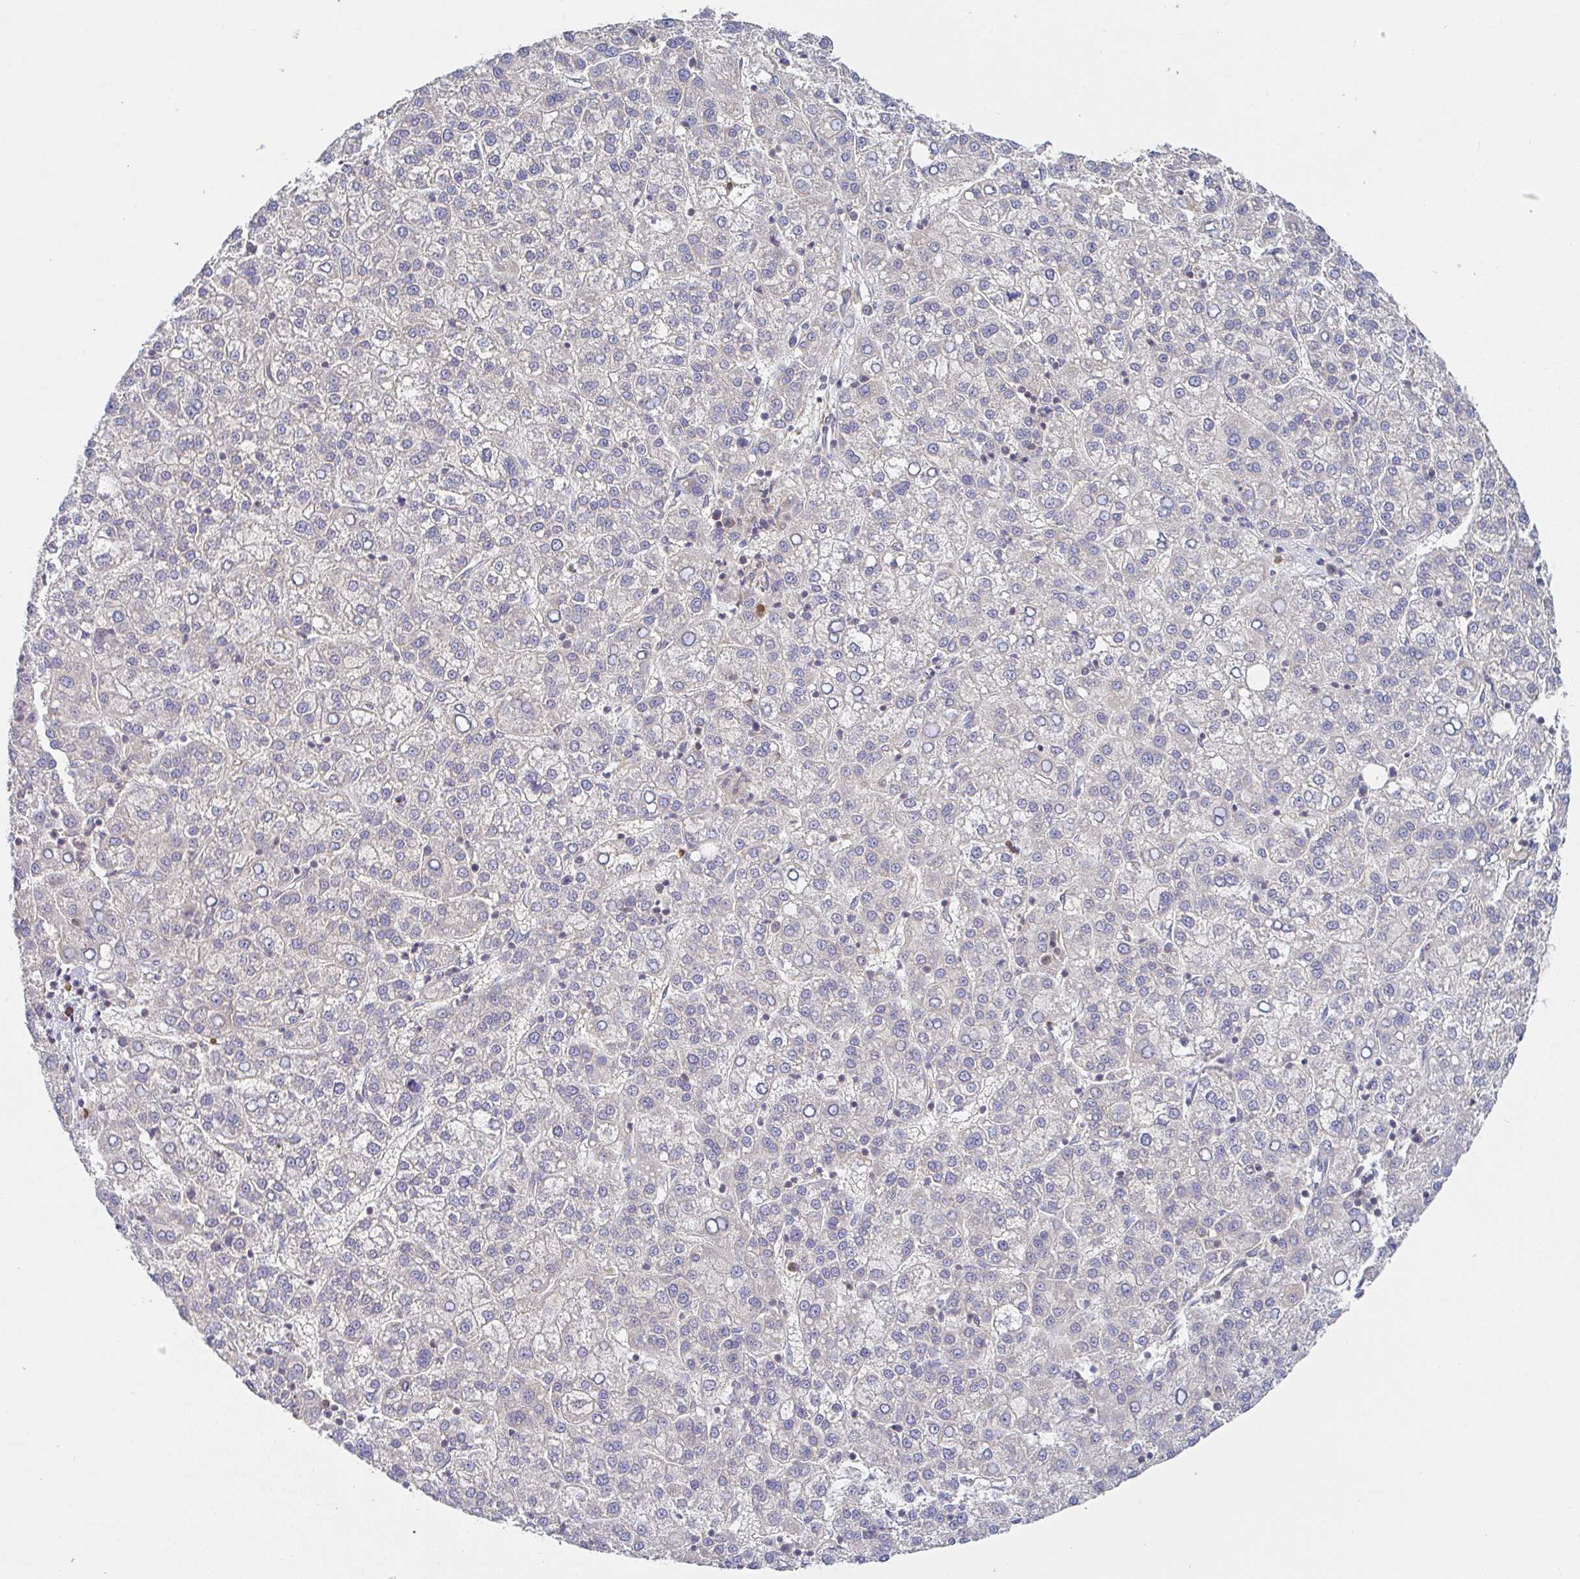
{"staining": {"intensity": "negative", "quantity": "none", "location": "none"}, "tissue": "liver cancer", "cell_type": "Tumor cells", "image_type": "cancer", "snomed": [{"axis": "morphology", "description": "Carcinoma, Hepatocellular, NOS"}, {"axis": "topography", "description": "Liver"}], "caption": "DAB immunohistochemical staining of liver cancer exhibits no significant staining in tumor cells.", "gene": "DERL2", "patient": {"sex": "female", "age": 58}}